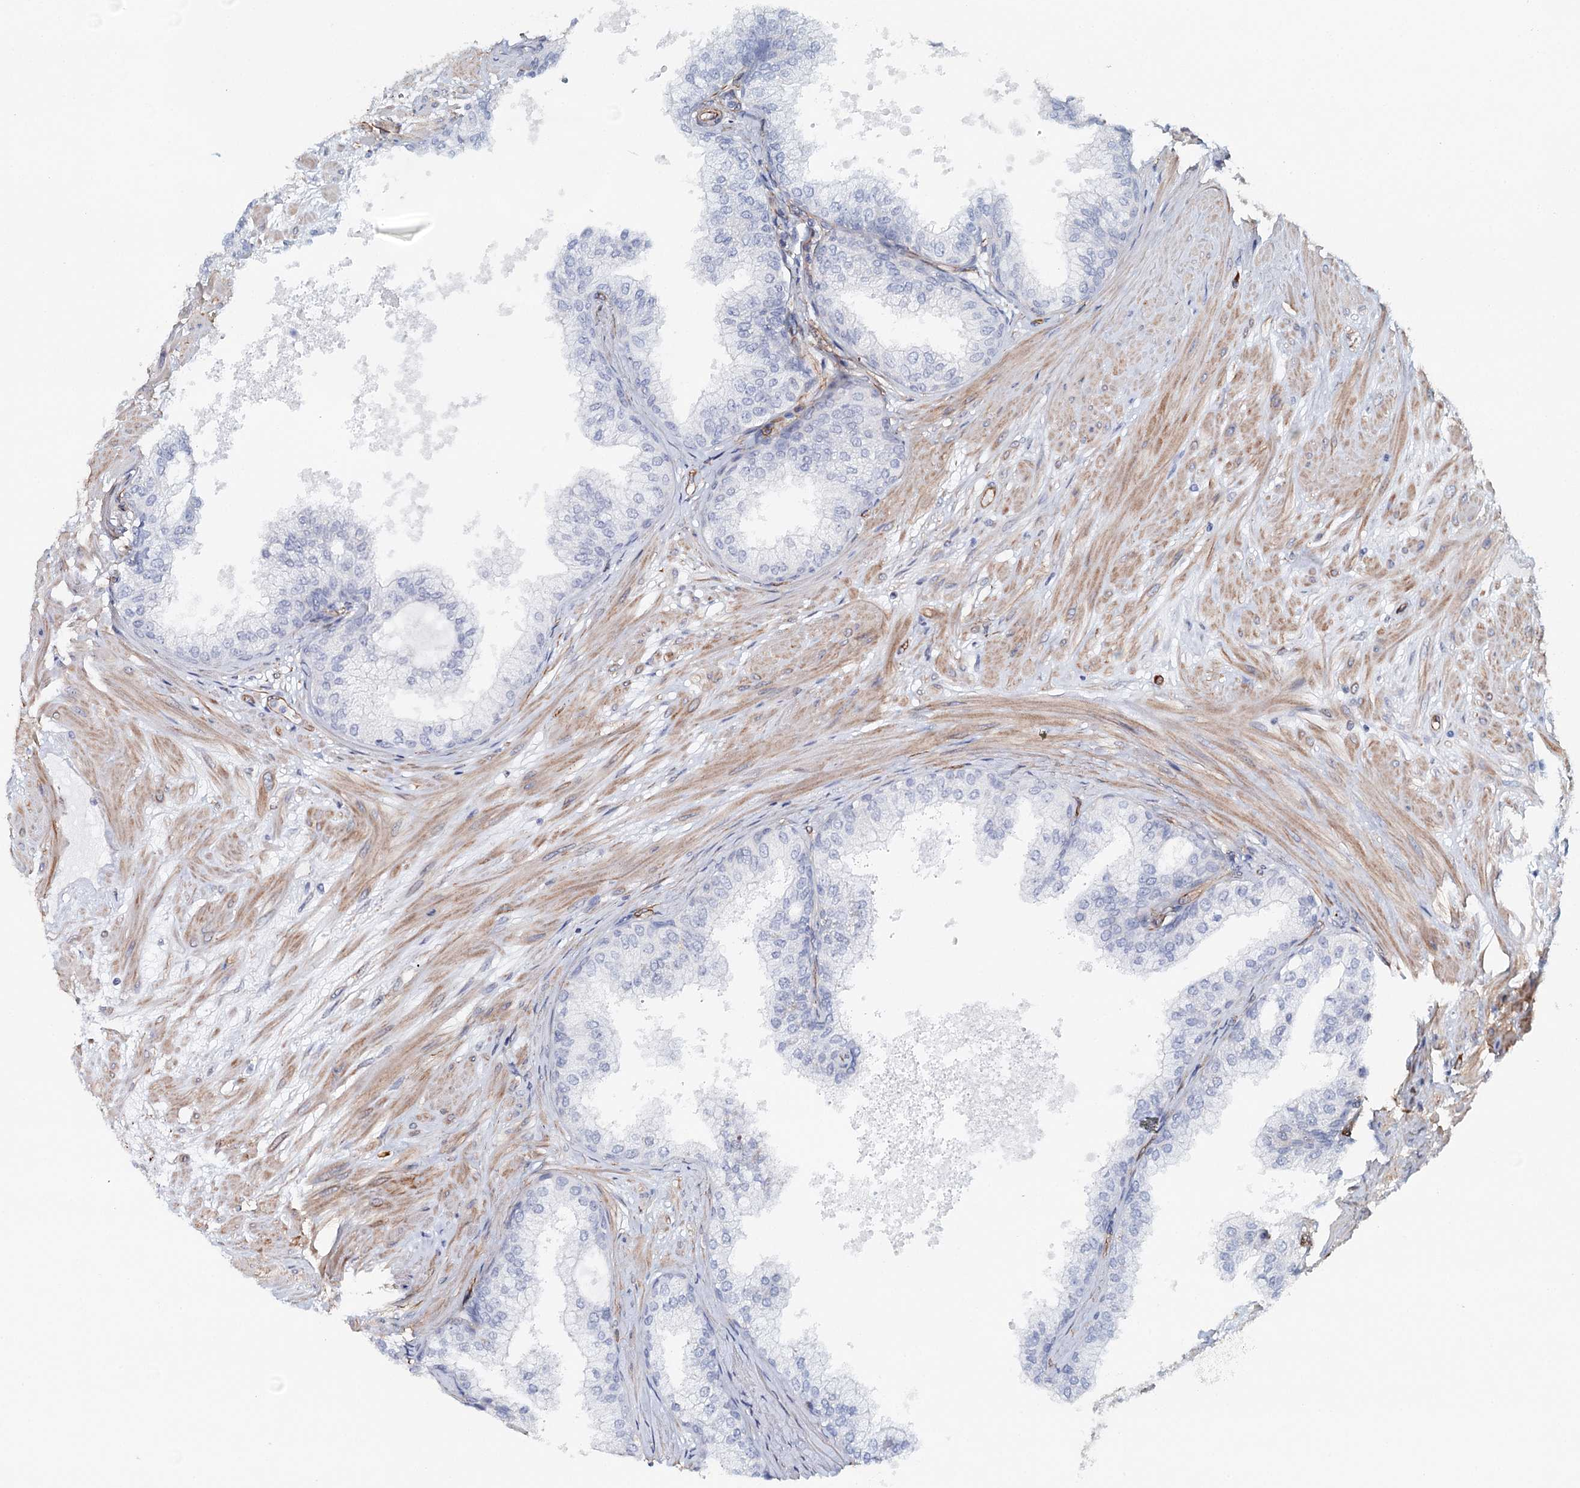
{"staining": {"intensity": "negative", "quantity": "none", "location": "none"}, "tissue": "prostate", "cell_type": "Glandular cells", "image_type": "normal", "snomed": [{"axis": "morphology", "description": "Normal tissue, NOS"}, {"axis": "topography", "description": "Prostate"}], "caption": "A high-resolution histopathology image shows immunohistochemistry (IHC) staining of benign prostate, which exhibits no significant expression in glandular cells. The staining was performed using DAB (3,3'-diaminobenzidine) to visualize the protein expression in brown, while the nuclei were stained in blue with hematoxylin (Magnification: 20x).", "gene": "SYNPO", "patient": {"sex": "male", "age": 60}}